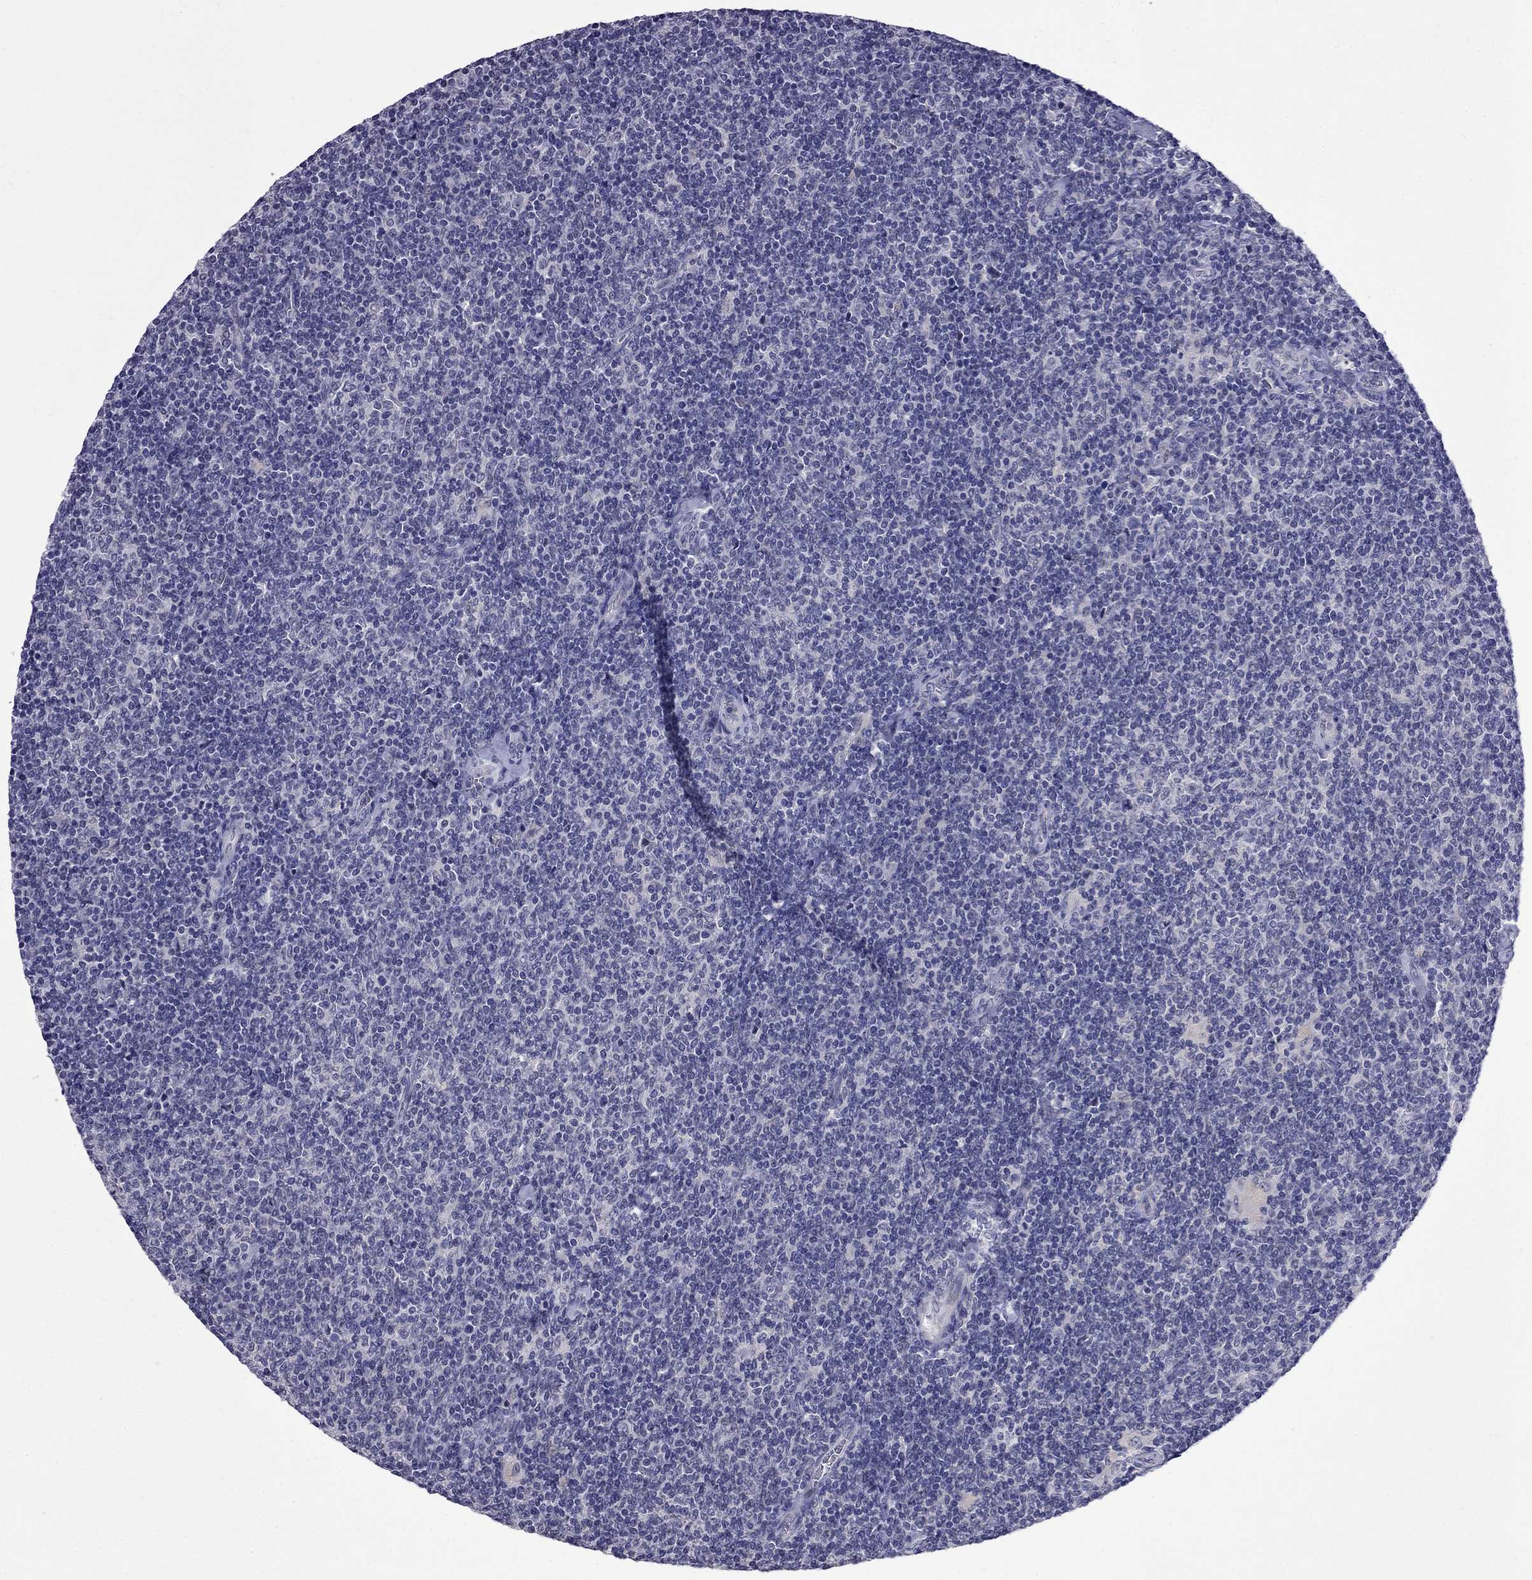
{"staining": {"intensity": "negative", "quantity": "none", "location": "none"}, "tissue": "lymphoma", "cell_type": "Tumor cells", "image_type": "cancer", "snomed": [{"axis": "morphology", "description": "Malignant lymphoma, non-Hodgkin's type, Low grade"}, {"axis": "topography", "description": "Lymph node"}], "caption": "A photomicrograph of low-grade malignant lymphoma, non-Hodgkin's type stained for a protein displays no brown staining in tumor cells.", "gene": "STAR", "patient": {"sex": "male", "age": 52}}